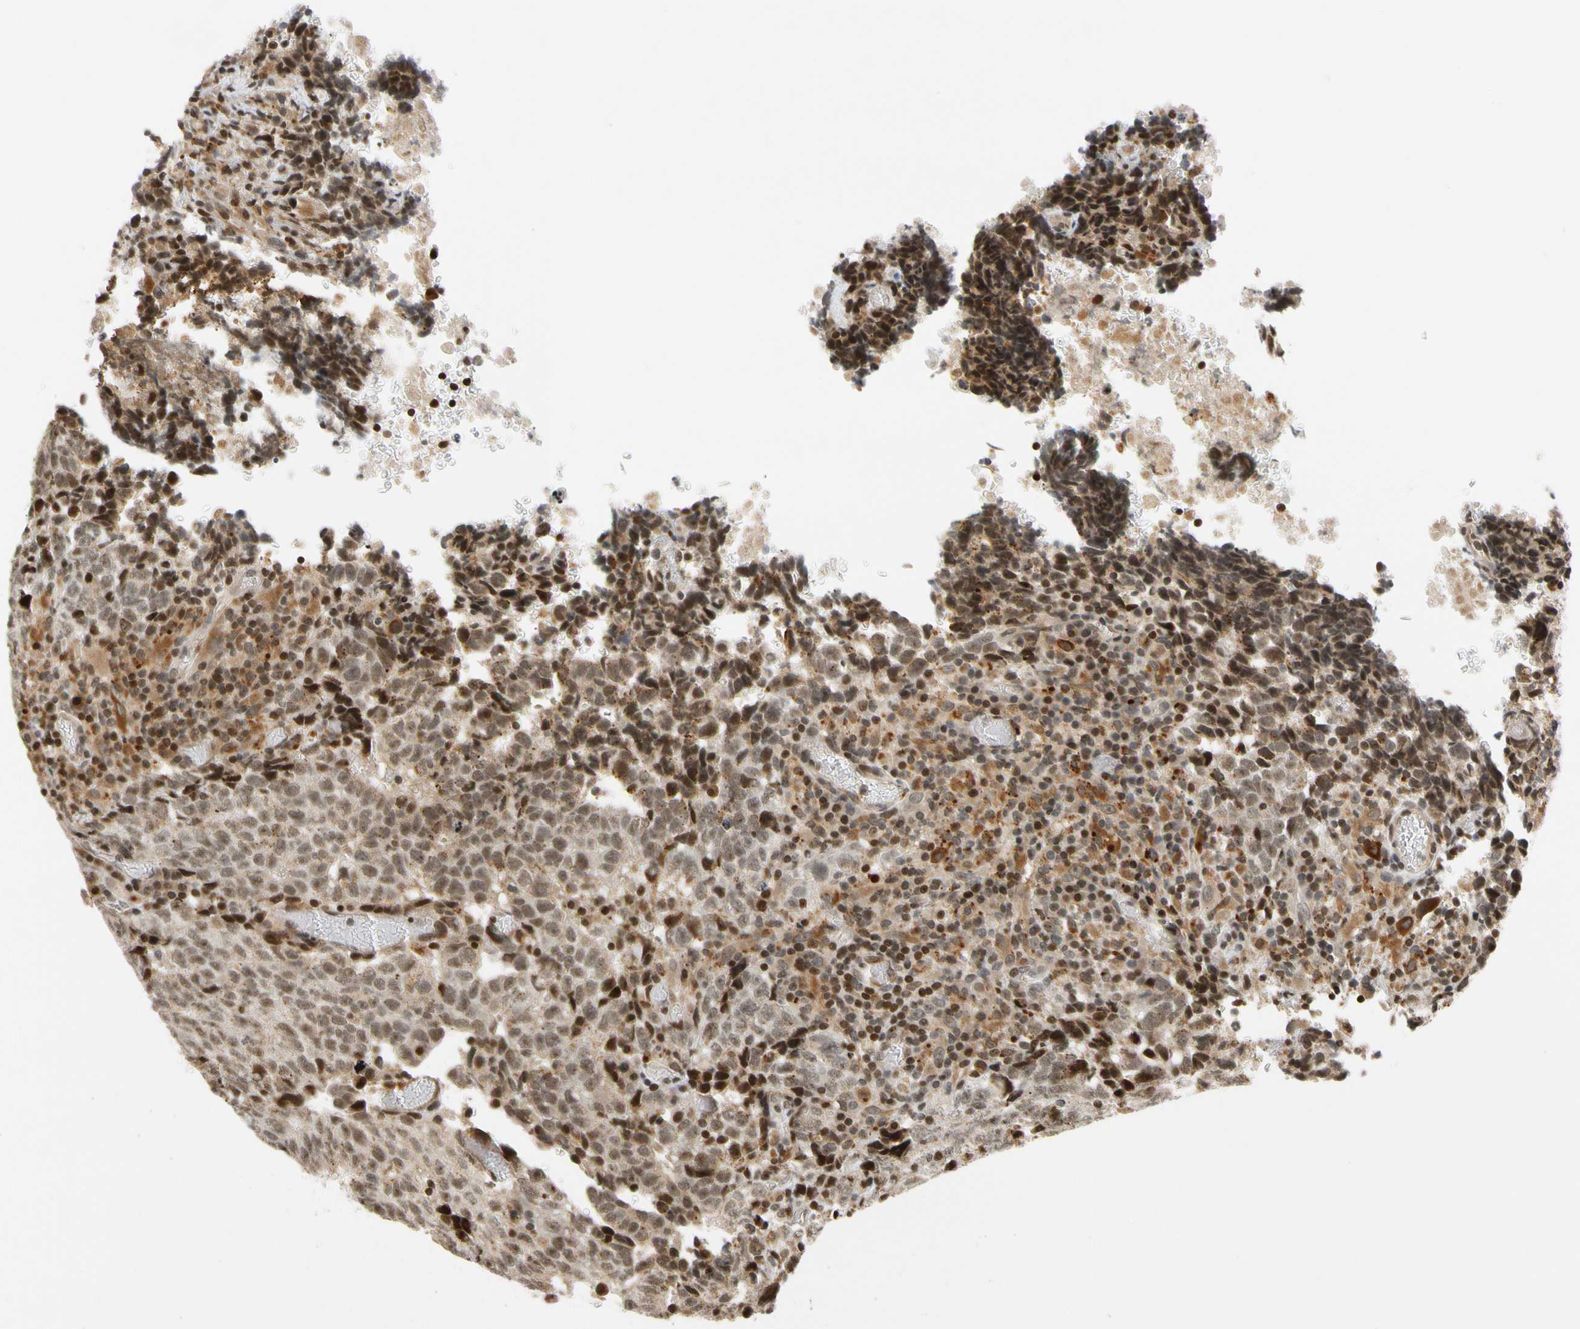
{"staining": {"intensity": "weak", "quantity": ">75%", "location": "cytoplasmic/membranous,nuclear"}, "tissue": "testis cancer", "cell_type": "Tumor cells", "image_type": "cancer", "snomed": [{"axis": "morphology", "description": "Necrosis, NOS"}, {"axis": "morphology", "description": "Carcinoma, Embryonal, NOS"}, {"axis": "topography", "description": "Testis"}], "caption": "Embryonal carcinoma (testis) stained with a protein marker exhibits weak staining in tumor cells.", "gene": "CDK7", "patient": {"sex": "male", "age": 19}}